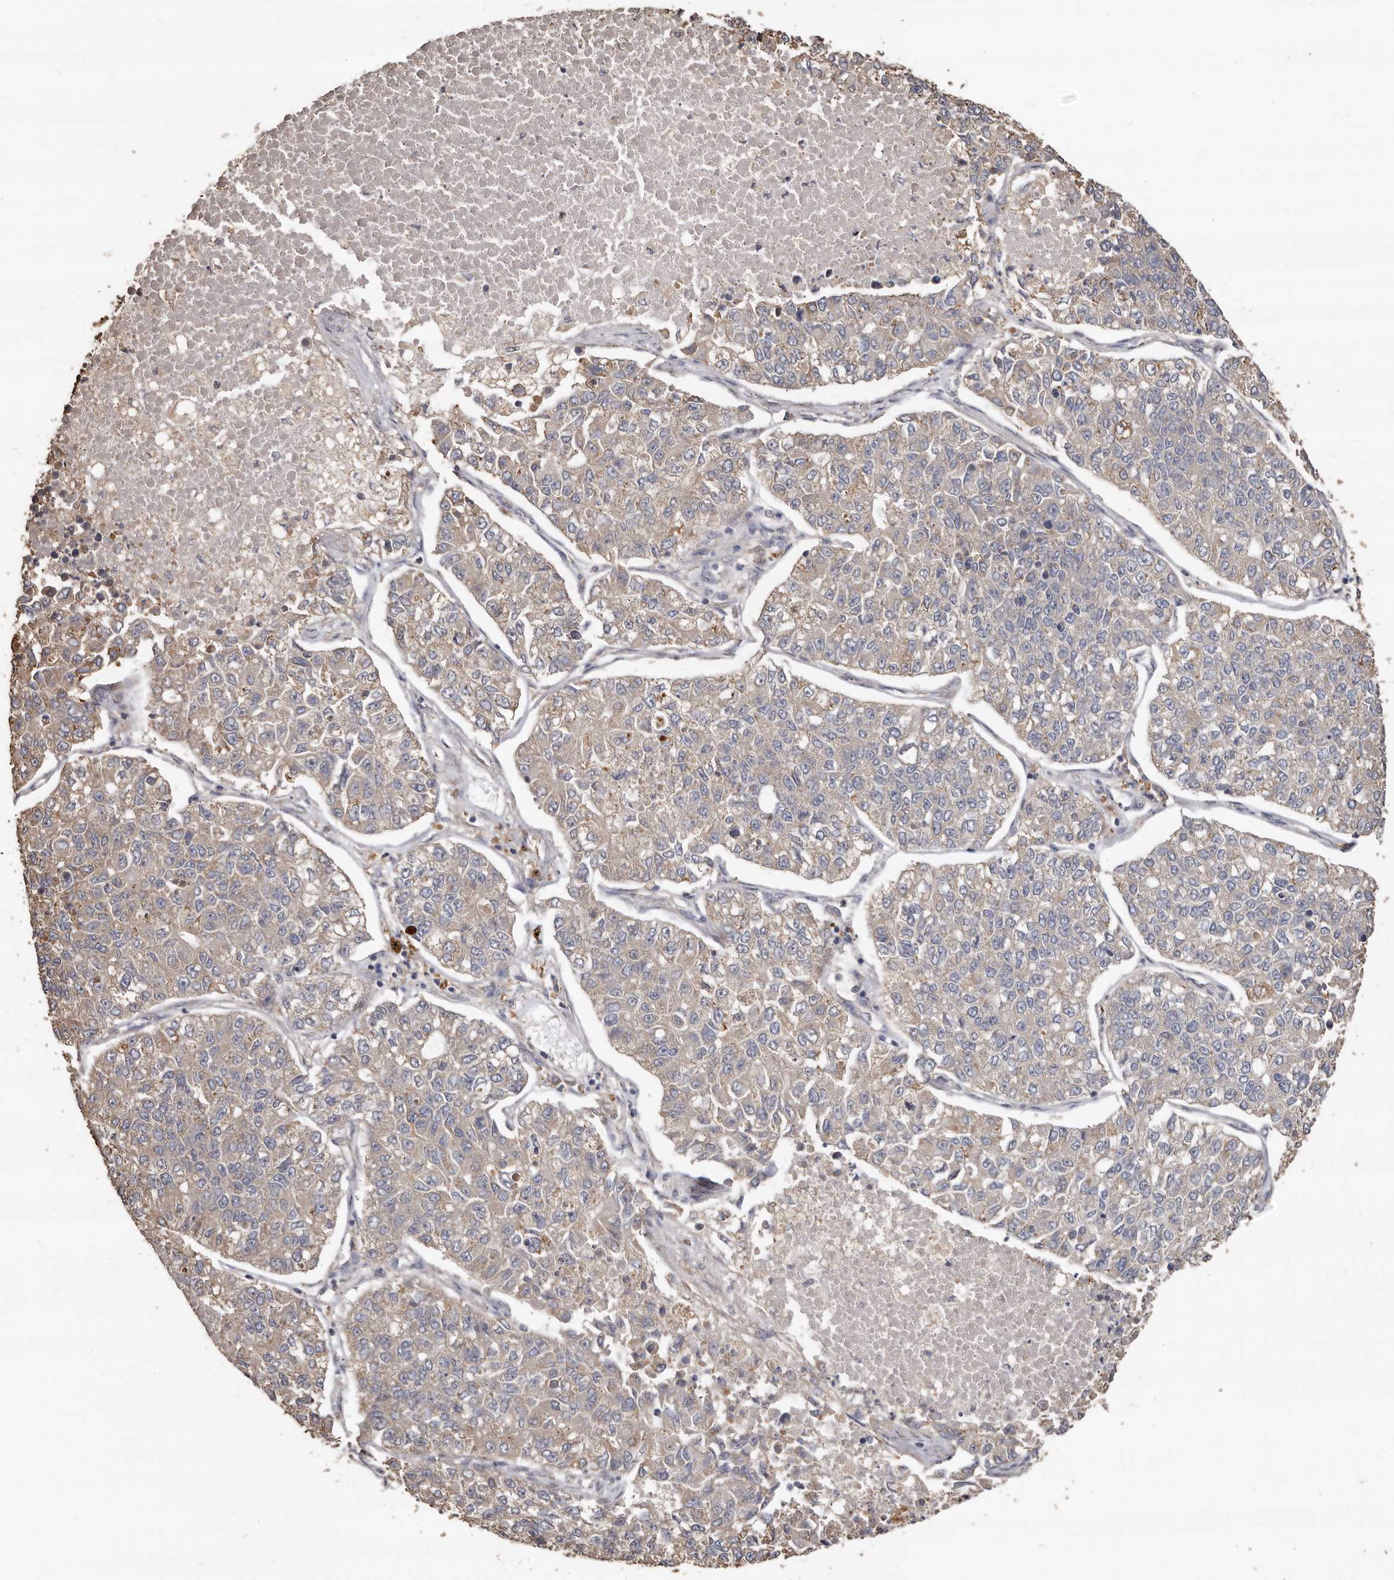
{"staining": {"intensity": "weak", "quantity": "<25%", "location": "cytoplasmic/membranous"}, "tissue": "lung cancer", "cell_type": "Tumor cells", "image_type": "cancer", "snomed": [{"axis": "morphology", "description": "Adenocarcinoma, NOS"}, {"axis": "topography", "description": "Lung"}], "caption": "A high-resolution histopathology image shows immunohistochemistry staining of adenocarcinoma (lung), which displays no significant positivity in tumor cells.", "gene": "FLCN", "patient": {"sex": "male", "age": 49}}